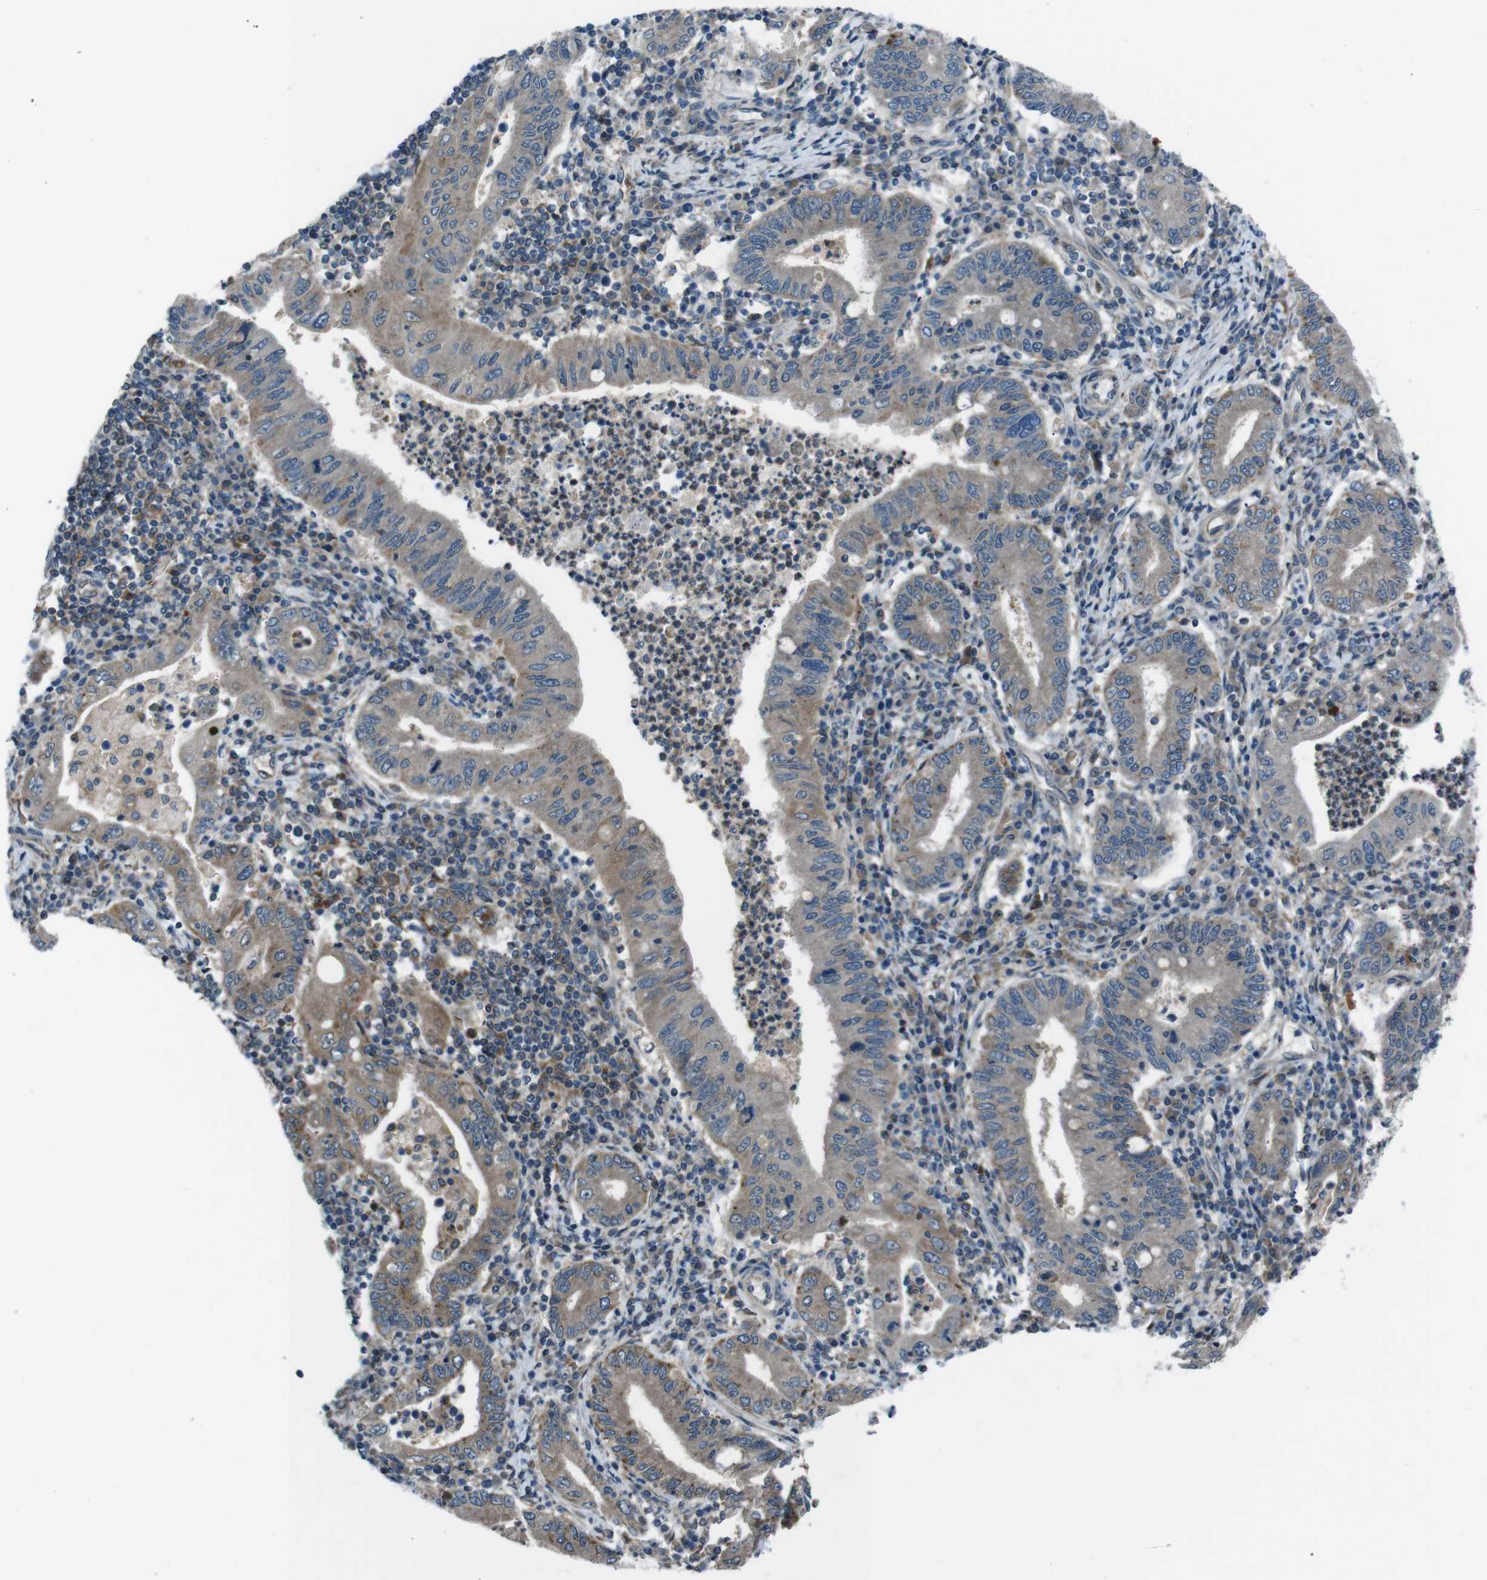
{"staining": {"intensity": "weak", "quantity": "25%-75%", "location": "cytoplasmic/membranous"}, "tissue": "stomach cancer", "cell_type": "Tumor cells", "image_type": "cancer", "snomed": [{"axis": "morphology", "description": "Normal tissue, NOS"}, {"axis": "morphology", "description": "Adenocarcinoma, NOS"}, {"axis": "topography", "description": "Esophagus"}, {"axis": "topography", "description": "Stomach, upper"}, {"axis": "topography", "description": "Peripheral nerve tissue"}], "caption": "Immunohistochemistry (DAB (3,3'-diaminobenzidine)) staining of adenocarcinoma (stomach) reveals weak cytoplasmic/membranous protein staining in about 25%-75% of tumor cells.", "gene": "SLC27A4", "patient": {"sex": "male", "age": 62}}